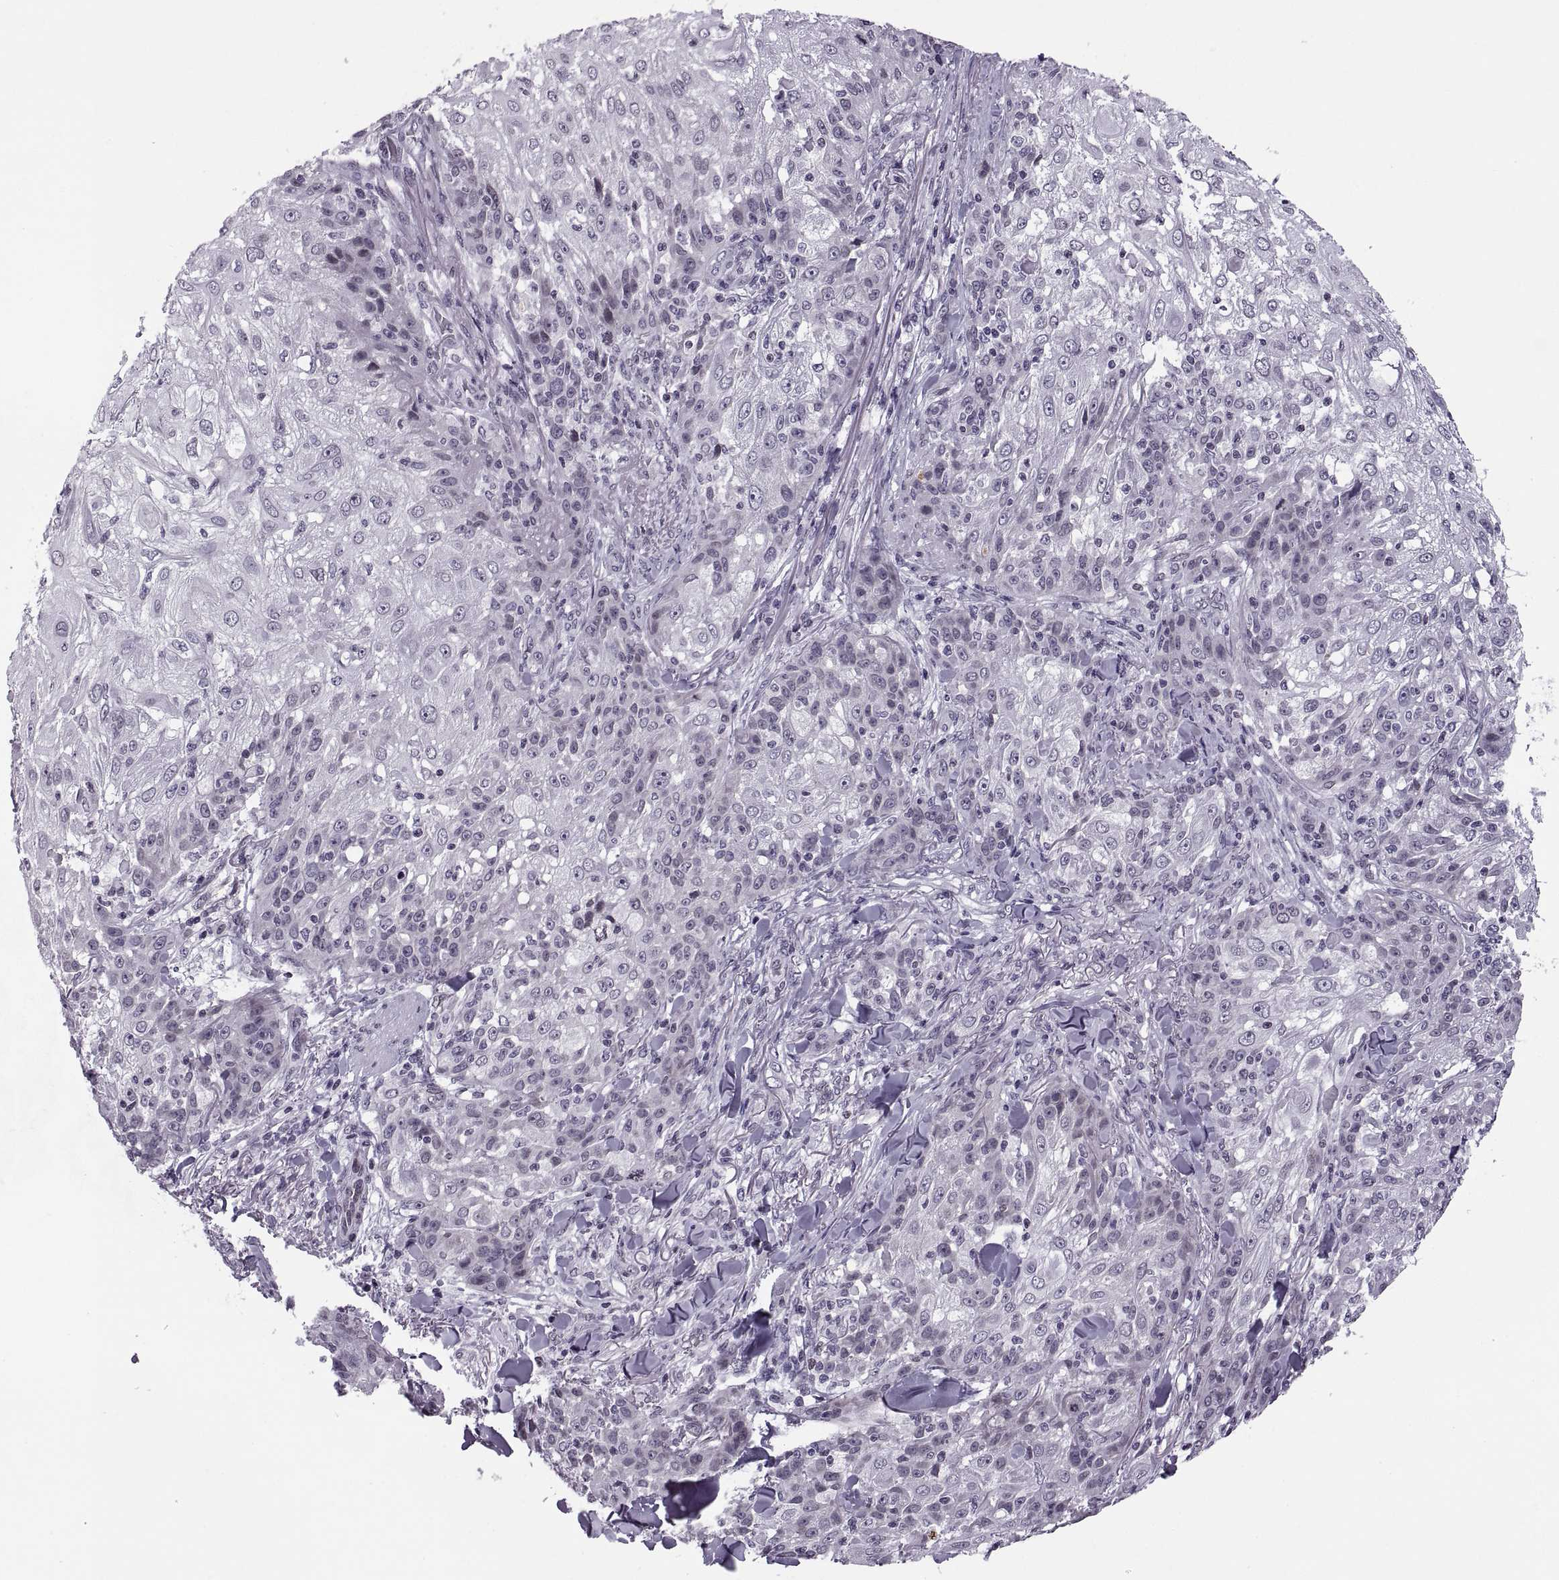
{"staining": {"intensity": "negative", "quantity": "none", "location": "none"}, "tissue": "skin cancer", "cell_type": "Tumor cells", "image_type": "cancer", "snomed": [{"axis": "morphology", "description": "Normal tissue, NOS"}, {"axis": "morphology", "description": "Squamous cell carcinoma, NOS"}, {"axis": "topography", "description": "Skin"}], "caption": "There is no significant staining in tumor cells of skin cancer (squamous cell carcinoma).", "gene": "H1-8", "patient": {"sex": "female", "age": 83}}